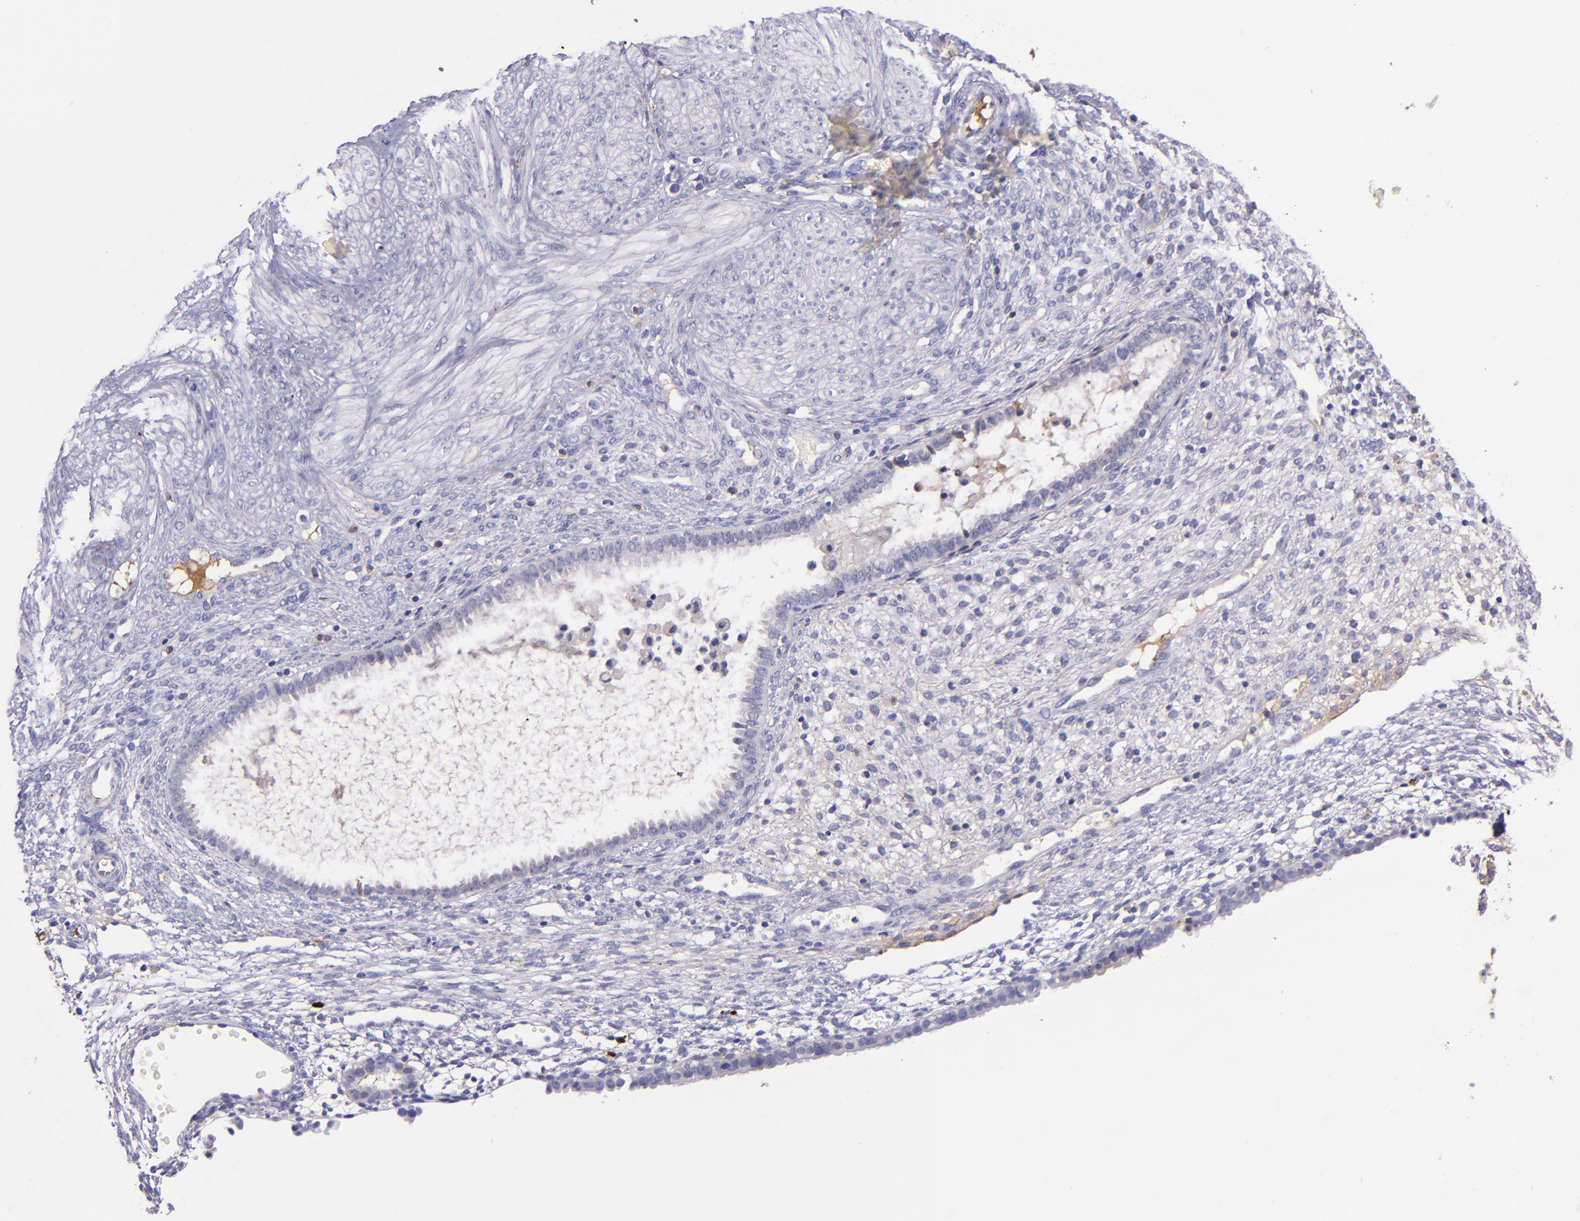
{"staining": {"intensity": "negative", "quantity": "none", "location": "none"}, "tissue": "endometrium", "cell_type": "Cells in endometrial stroma", "image_type": "normal", "snomed": [{"axis": "morphology", "description": "Normal tissue, NOS"}, {"axis": "topography", "description": "Endometrium"}], "caption": "High magnification brightfield microscopy of unremarkable endometrium stained with DAB (brown) and counterstained with hematoxylin (blue): cells in endometrial stroma show no significant expression. (DAB immunohistochemistry visualized using brightfield microscopy, high magnification).", "gene": "KNG1", "patient": {"sex": "female", "age": 72}}